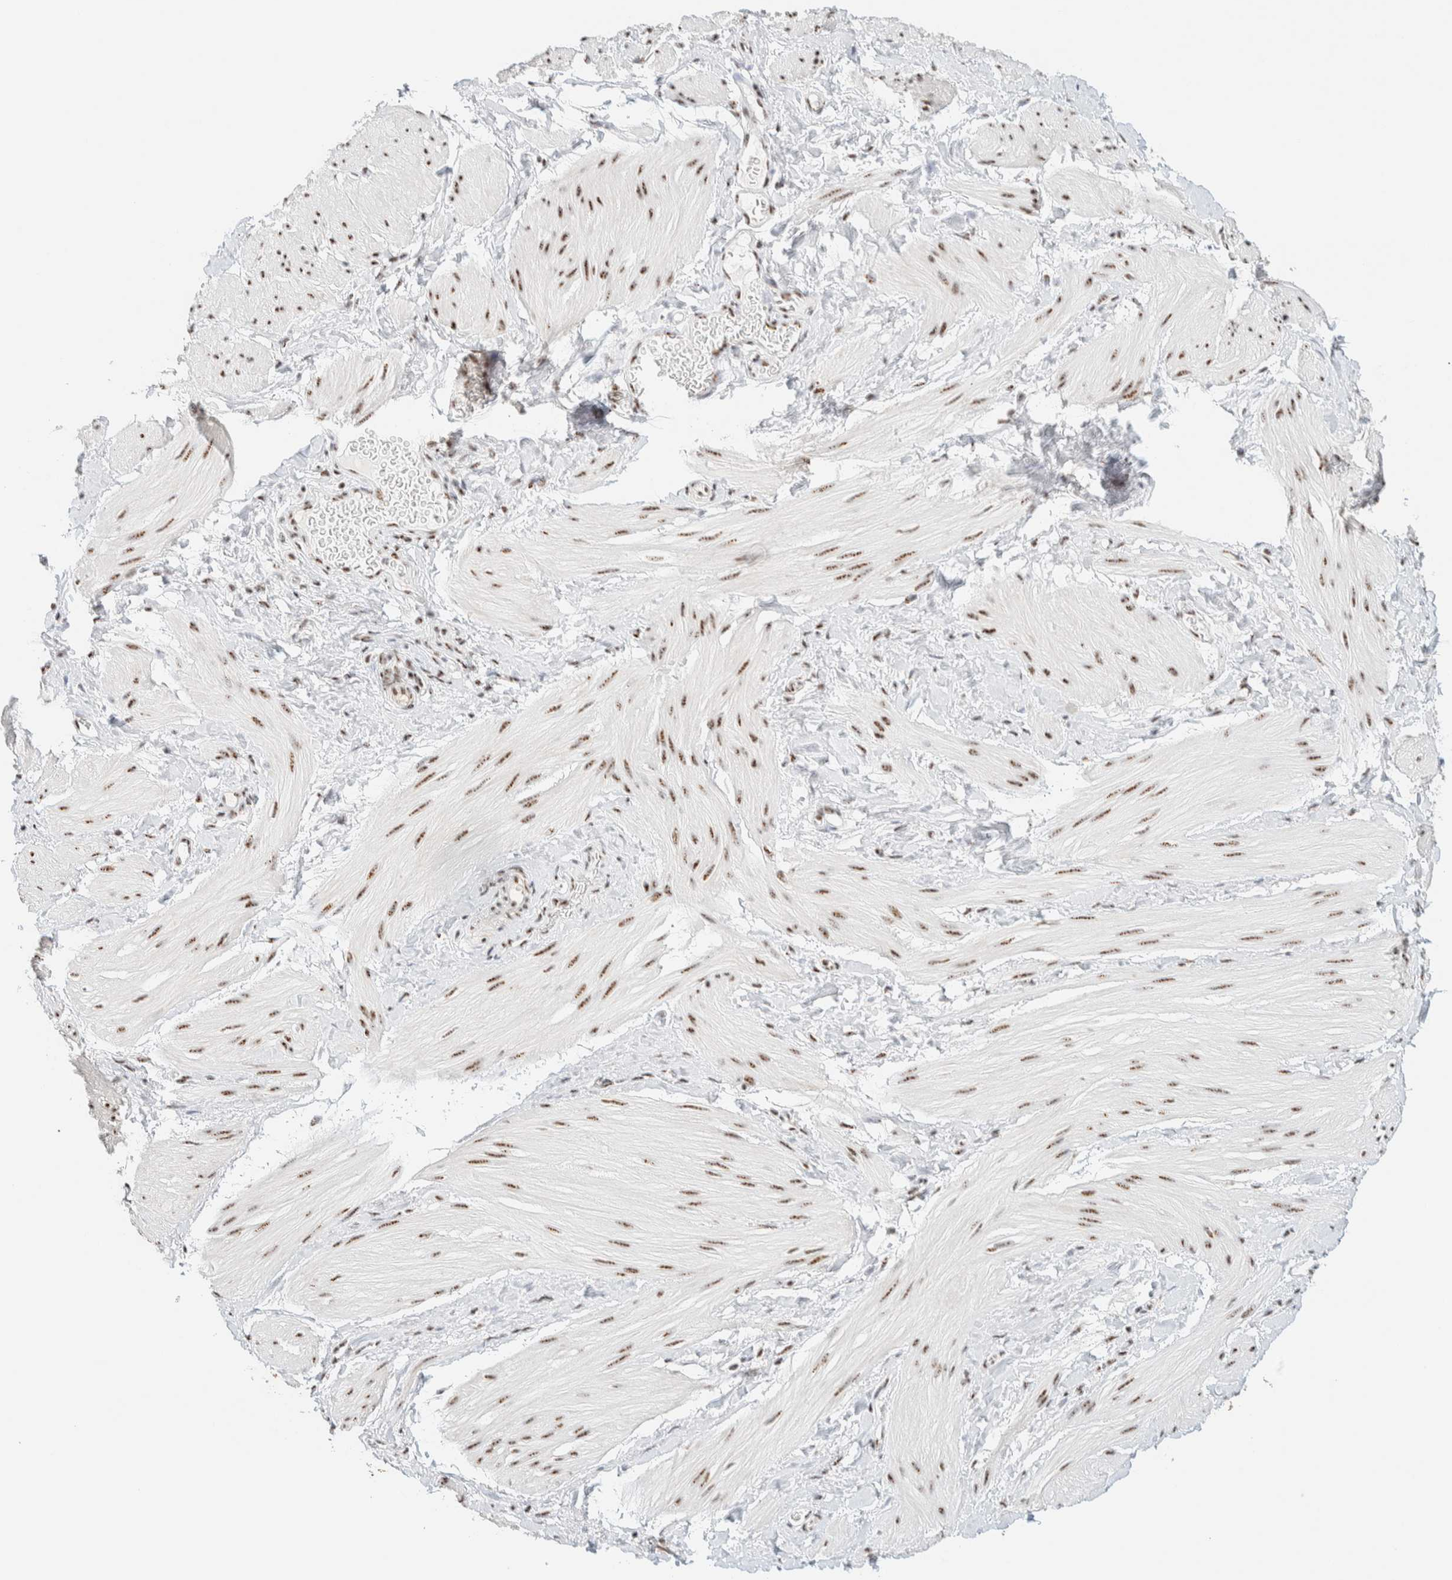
{"staining": {"intensity": "weak", "quantity": ">75%", "location": "nuclear"}, "tissue": "smooth muscle", "cell_type": "Smooth muscle cells", "image_type": "normal", "snomed": [{"axis": "morphology", "description": "Normal tissue, NOS"}, {"axis": "topography", "description": "Smooth muscle"}], "caption": "Smooth muscle stained with DAB (3,3'-diaminobenzidine) immunohistochemistry reveals low levels of weak nuclear staining in approximately >75% of smooth muscle cells. Immunohistochemistry (ihc) stains the protein in brown and the nuclei are stained blue.", "gene": "SON", "patient": {"sex": "male", "age": 16}}